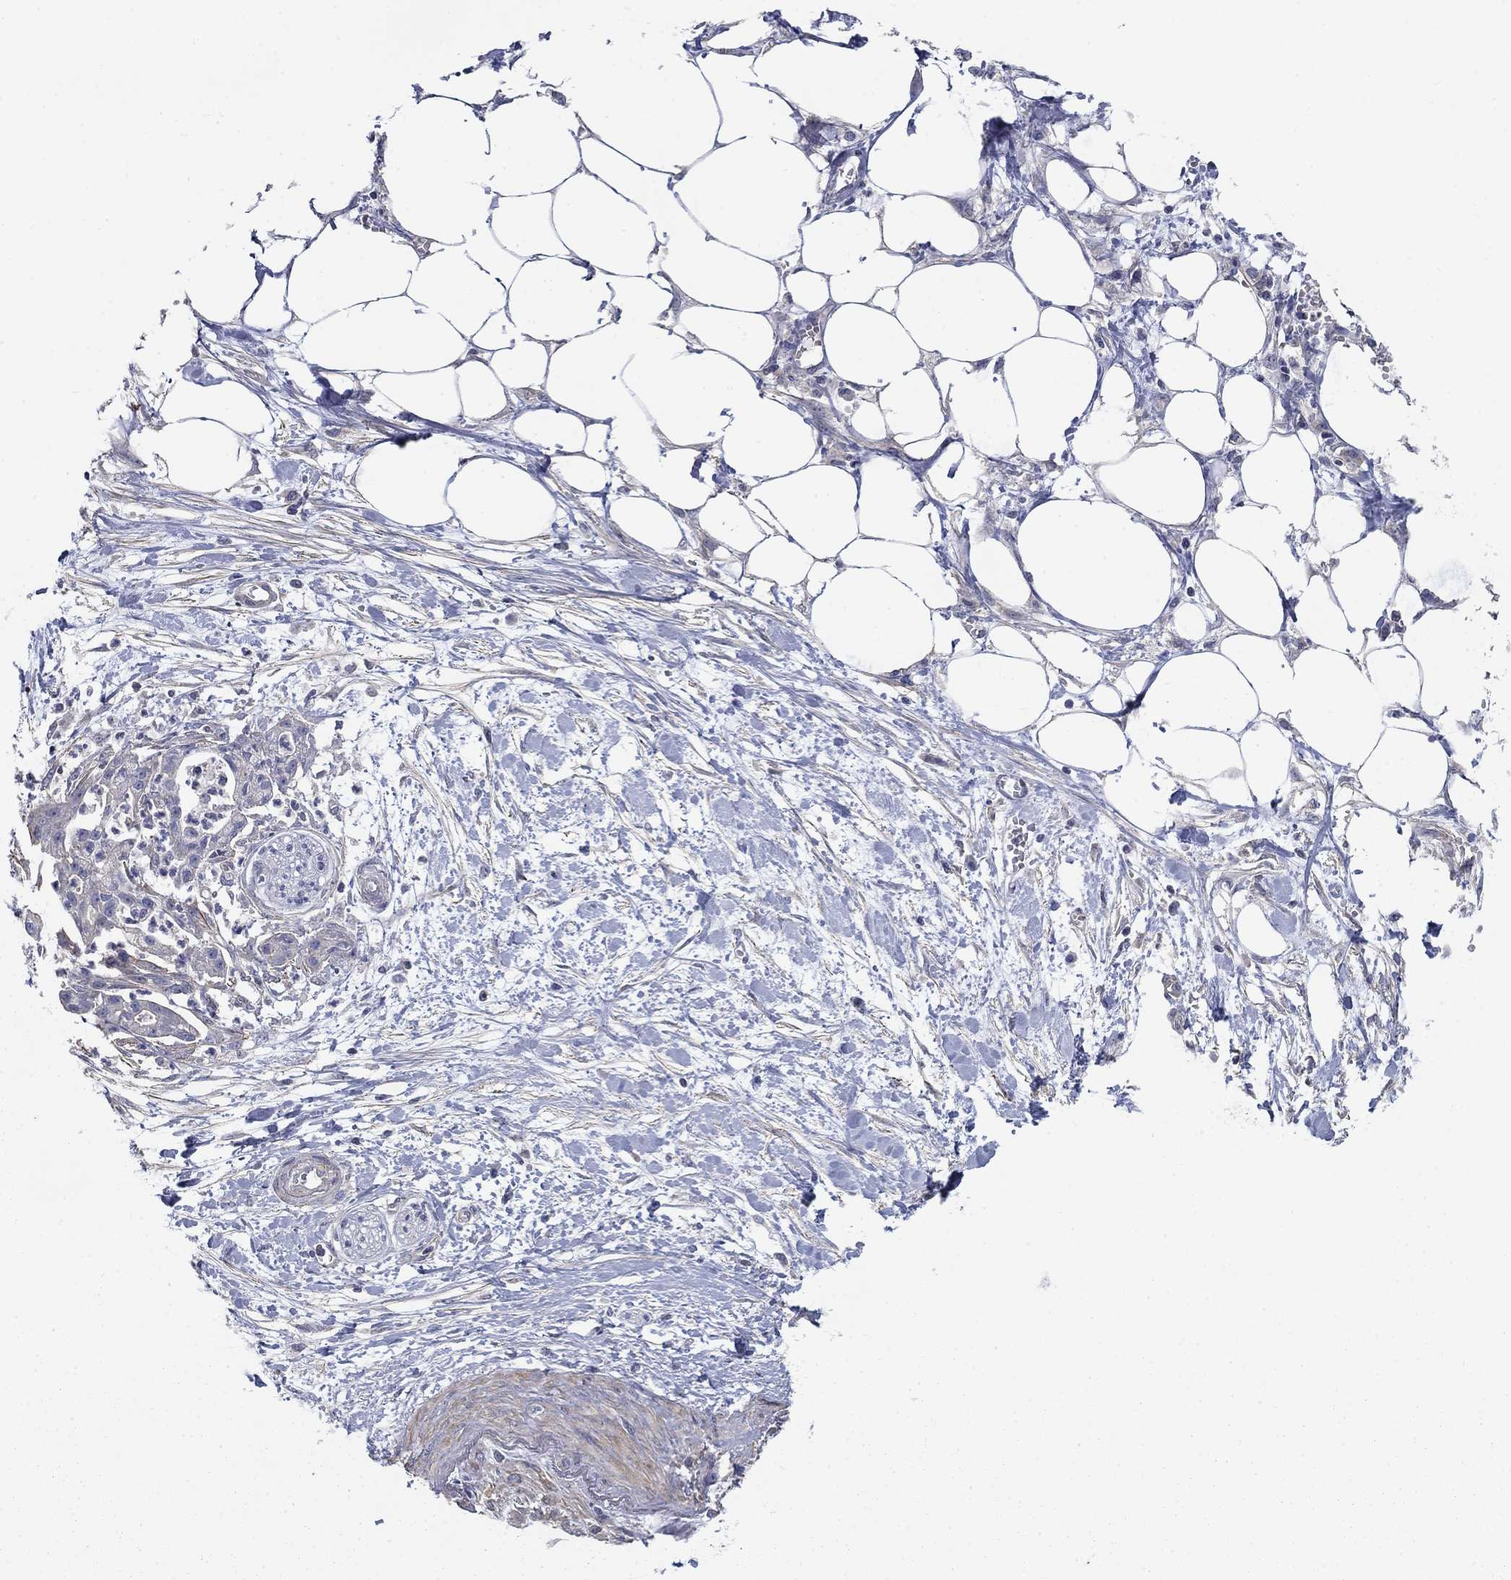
{"staining": {"intensity": "negative", "quantity": "none", "location": "none"}, "tissue": "pancreatic cancer", "cell_type": "Tumor cells", "image_type": "cancer", "snomed": [{"axis": "morphology", "description": "Normal tissue, NOS"}, {"axis": "morphology", "description": "Adenocarcinoma, NOS"}, {"axis": "topography", "description": "Lymph node"}, {"axis": "topography", "description": "Pancreas"}], "caption": "Immunohistochemical staining of human pancreatic cancer (adenocarcinoma) shows no significant expression in tumor cells. (Brightfield microscopy of DAB (3,3'-diaminobenzidine) IHC at high magnification).", "gene": "GRK7", "patient": {"sex": "female", "age": 58}}